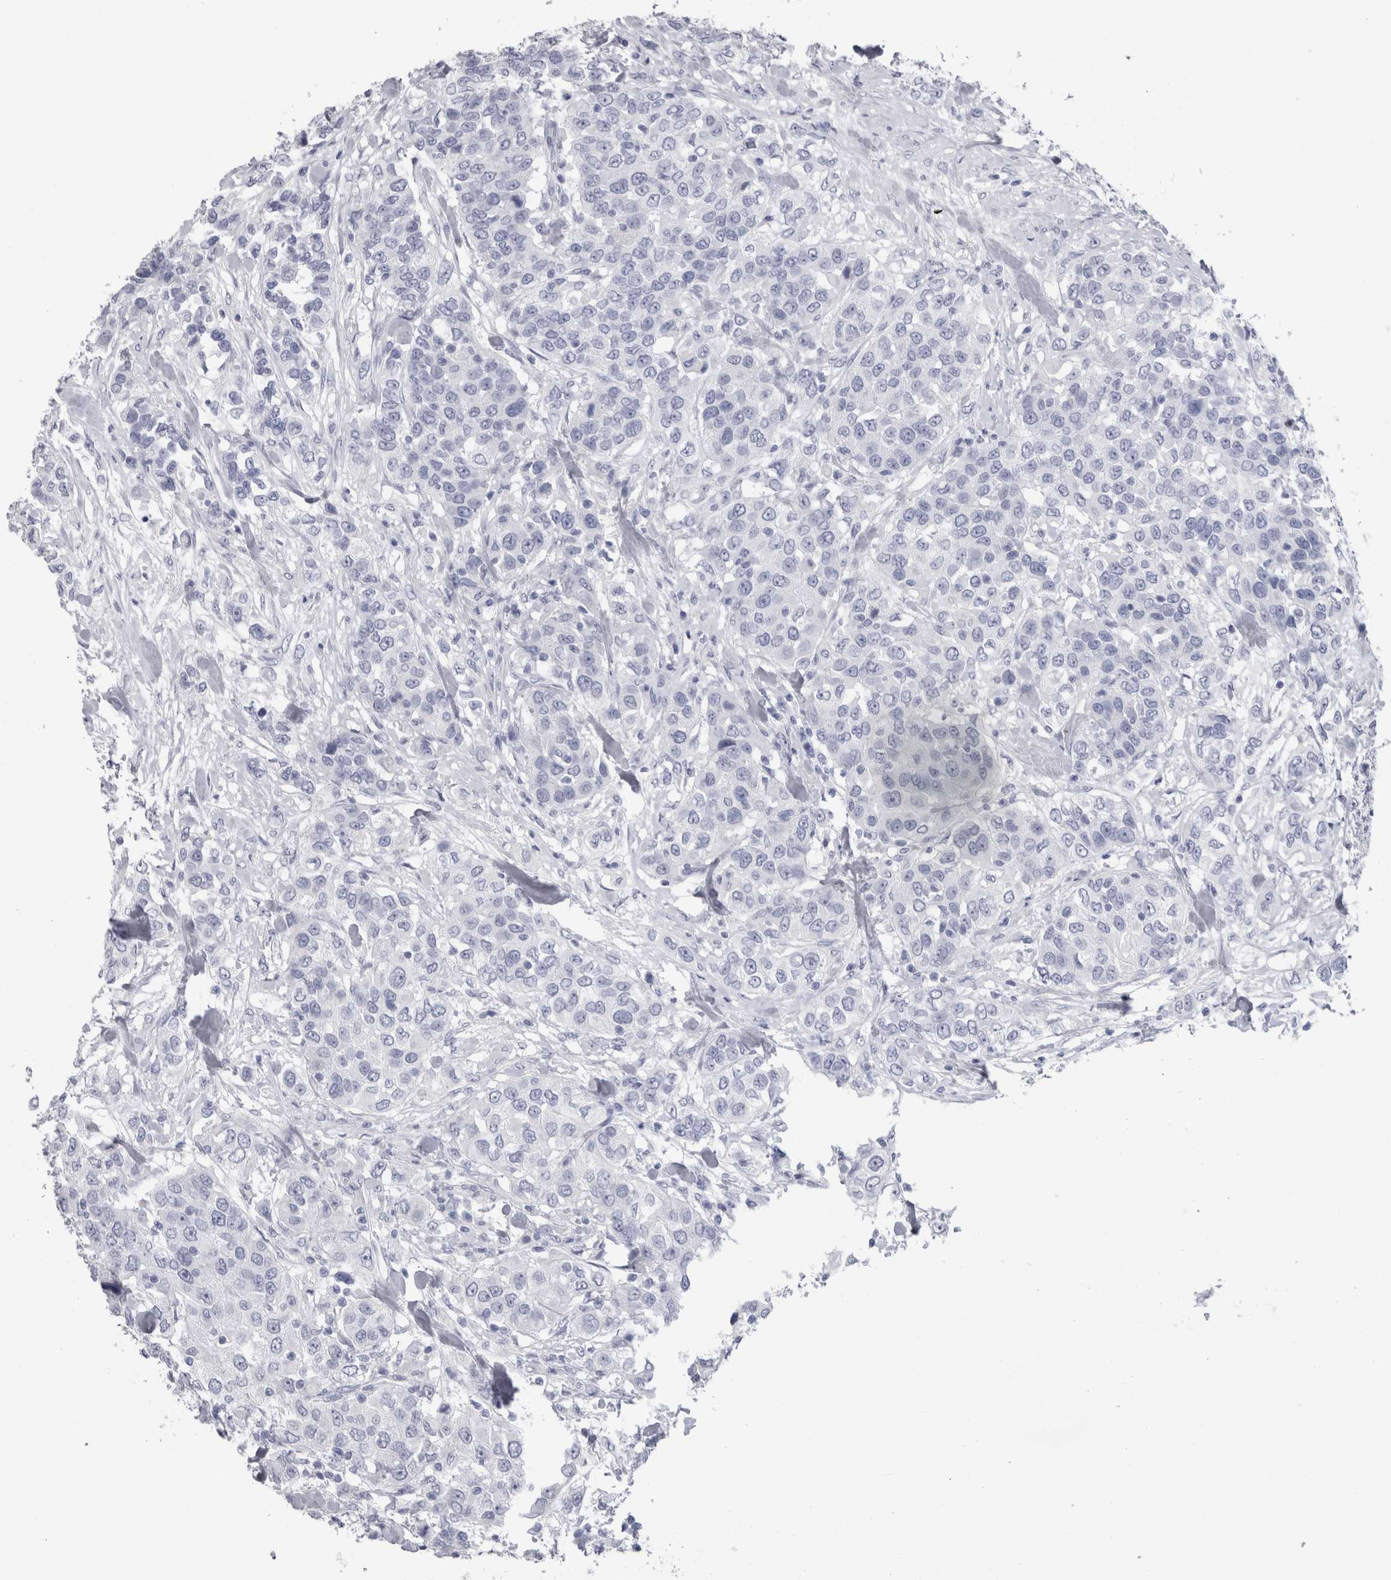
{"staining": {"intensity": "negative", "quantity": "none", "location": "none"}, "tissue": "urothelial cancer", "cell_type": "Tumor cells", "image_type": "cancer", "snomed": [{"axis": "morphology", "description": "Urothelial carcinoma, High grade"}, {"axis": "topography", "description": "Urinary bladder"}], "caption": "An image of urothelial cancer stained for a protein demonstrates no brown staining in tumor cells. (DAB immunohistochemistry (IHC) visualized using brightfield microscopy, high magnification).", "gene": "PTH", "patient": {"sex": "female", "age": 80}}